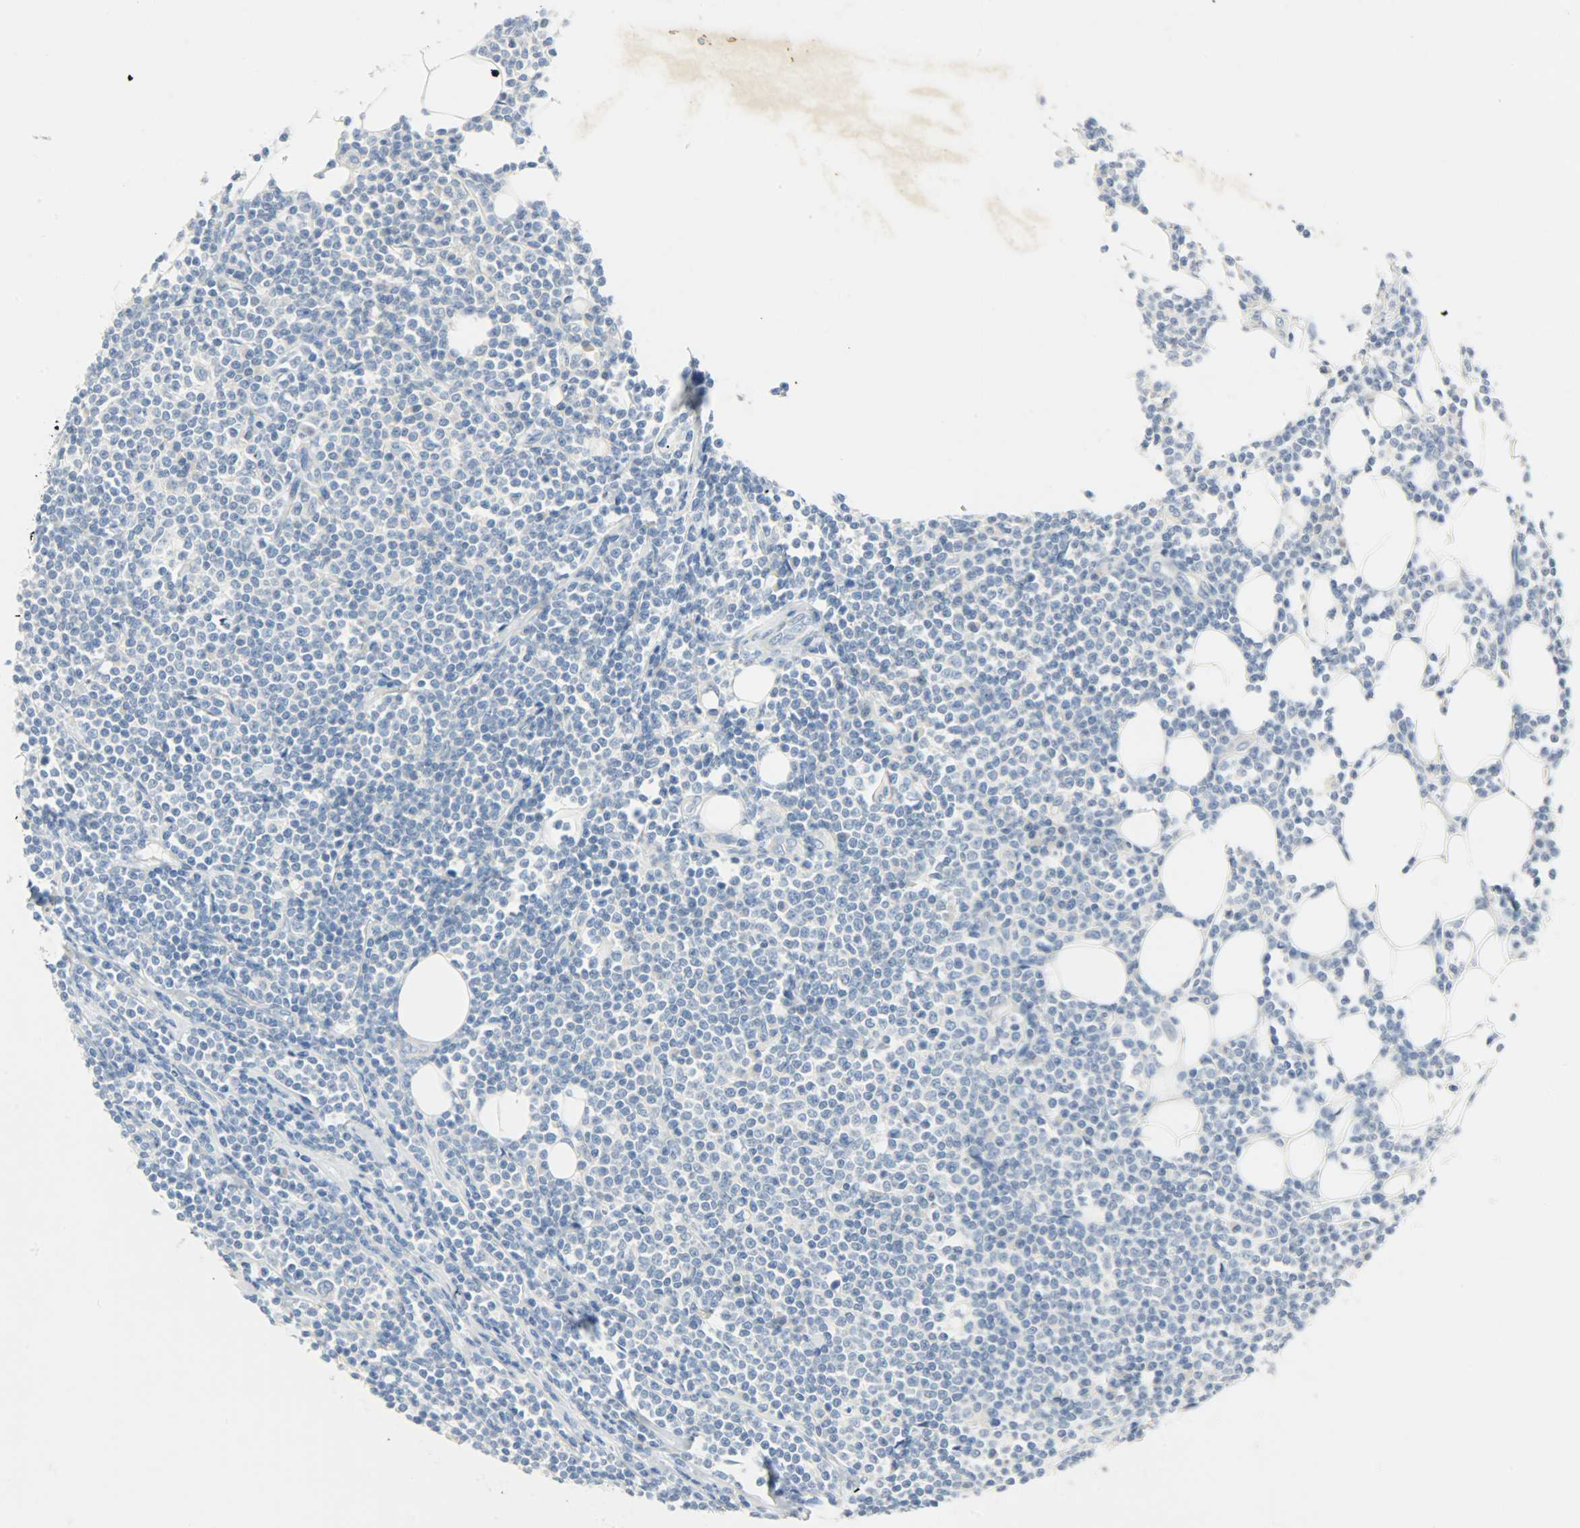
{"staining": {"intensity": "negative", "quantity": "none", "location": "none"}, "tissue": "lymphoma", "cell_type": "Tumor cells", "image_type": "cancer", "snomed": [{"axis": "morphology", "description": "Malignant lymphoma, non-Hodgkin's type, Low grade"}, {"axis": "topography", "description": "Soft tissue"}], "caption": "Tumor cells are negative for protein expression in human lymphoma.", "gene": "PROM1", "patient": {"sex": "male", "age": 92}}